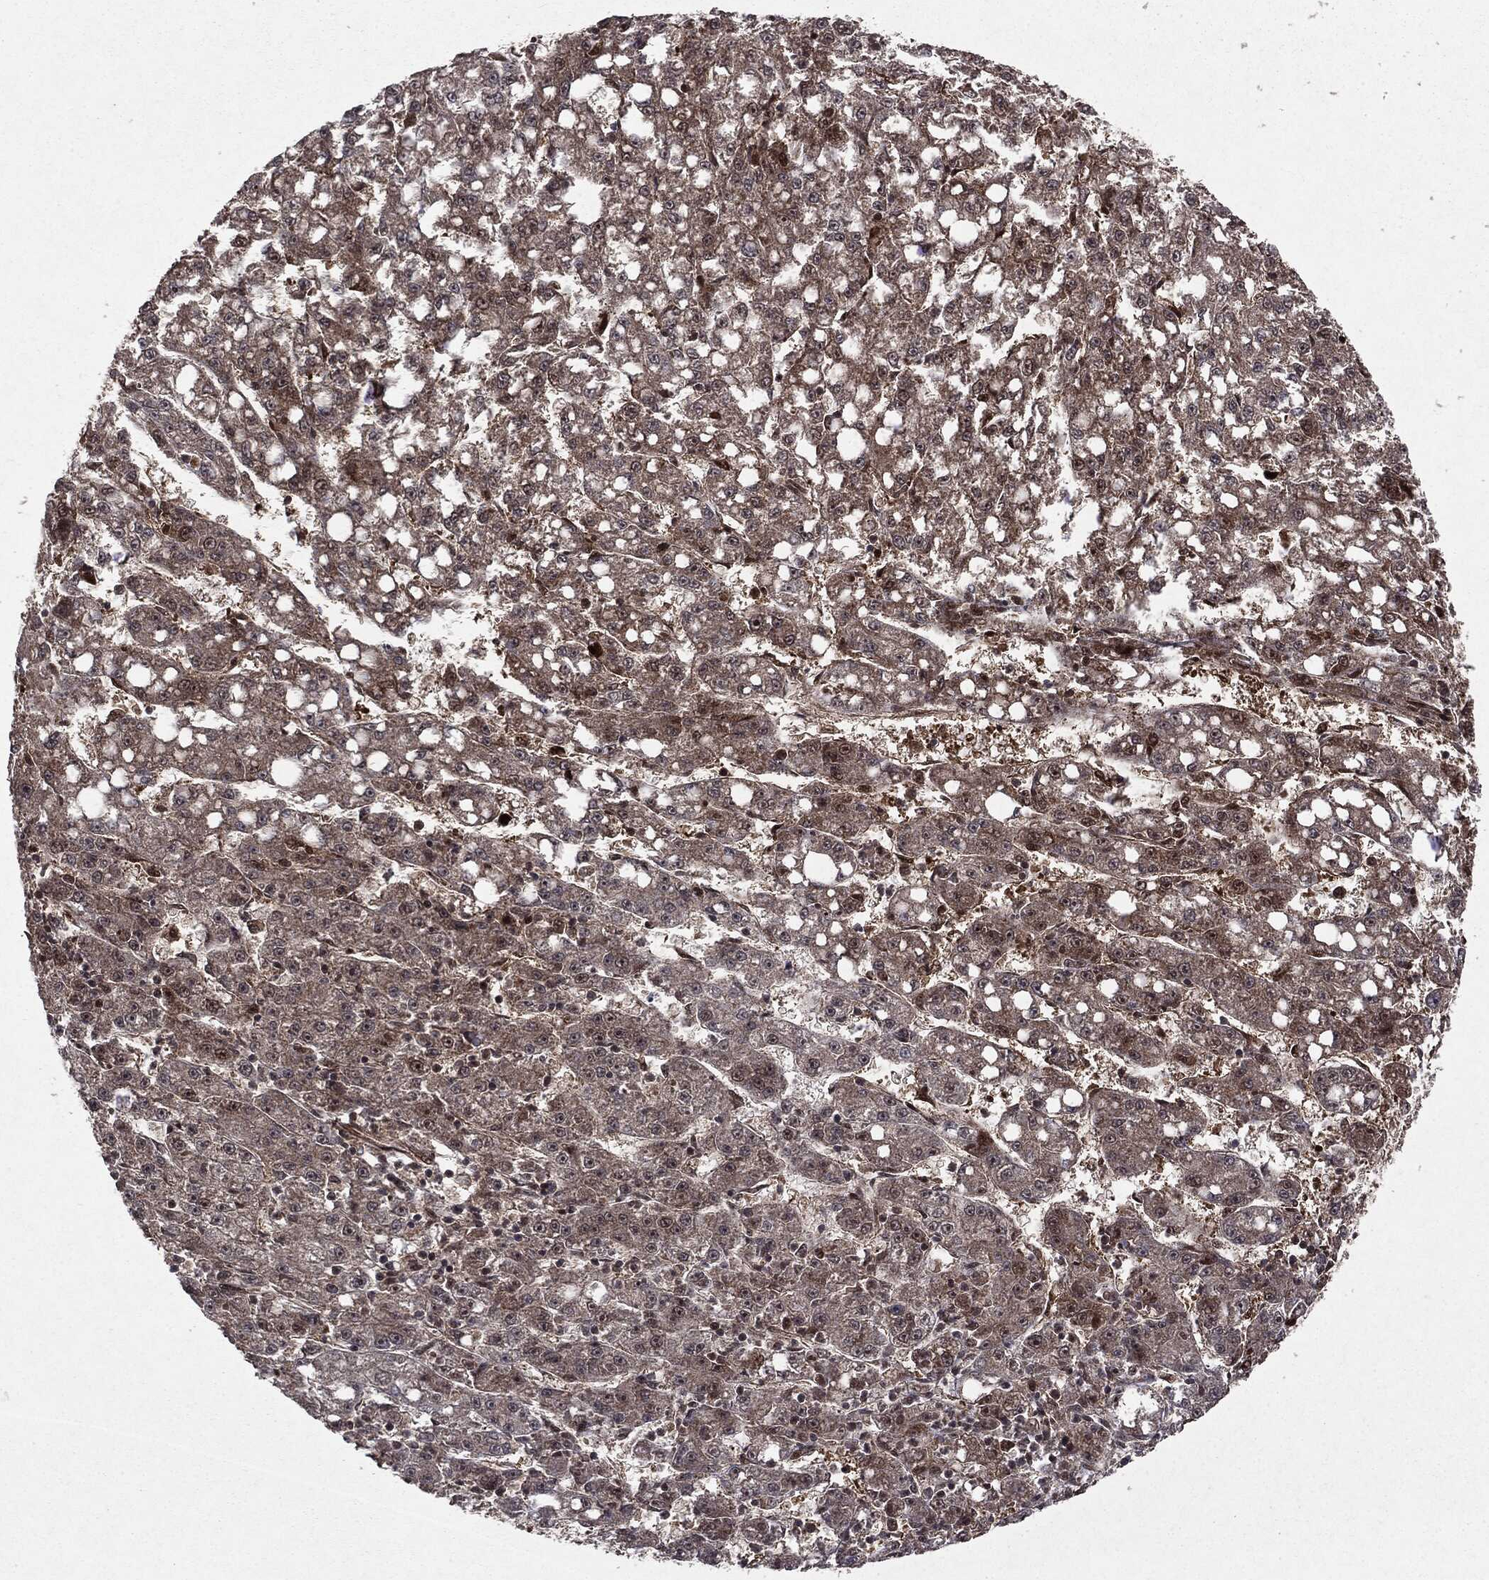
{"staining": {"intensity": "moderate", "quantity": ">75%", "location": "cytoplasmic/membranous"}, "tissue": "liver cancer", "cell_type": "Tumor cells", "image_type": "cancer", "snomed": [{"axis": "morphology", "description": "Carcinoma, Hepatocellular, NOS"}, {"axis": "topography", "description": "Liver"}], "caption": "A medium amount of moderate cytoplasmic/membranous positivity is identified in about >75% of tumor cells in liver hepatocellular carcinoma tissue.", "gene": "OTUB1", "patient": {"sex": "female", "age": 65}}